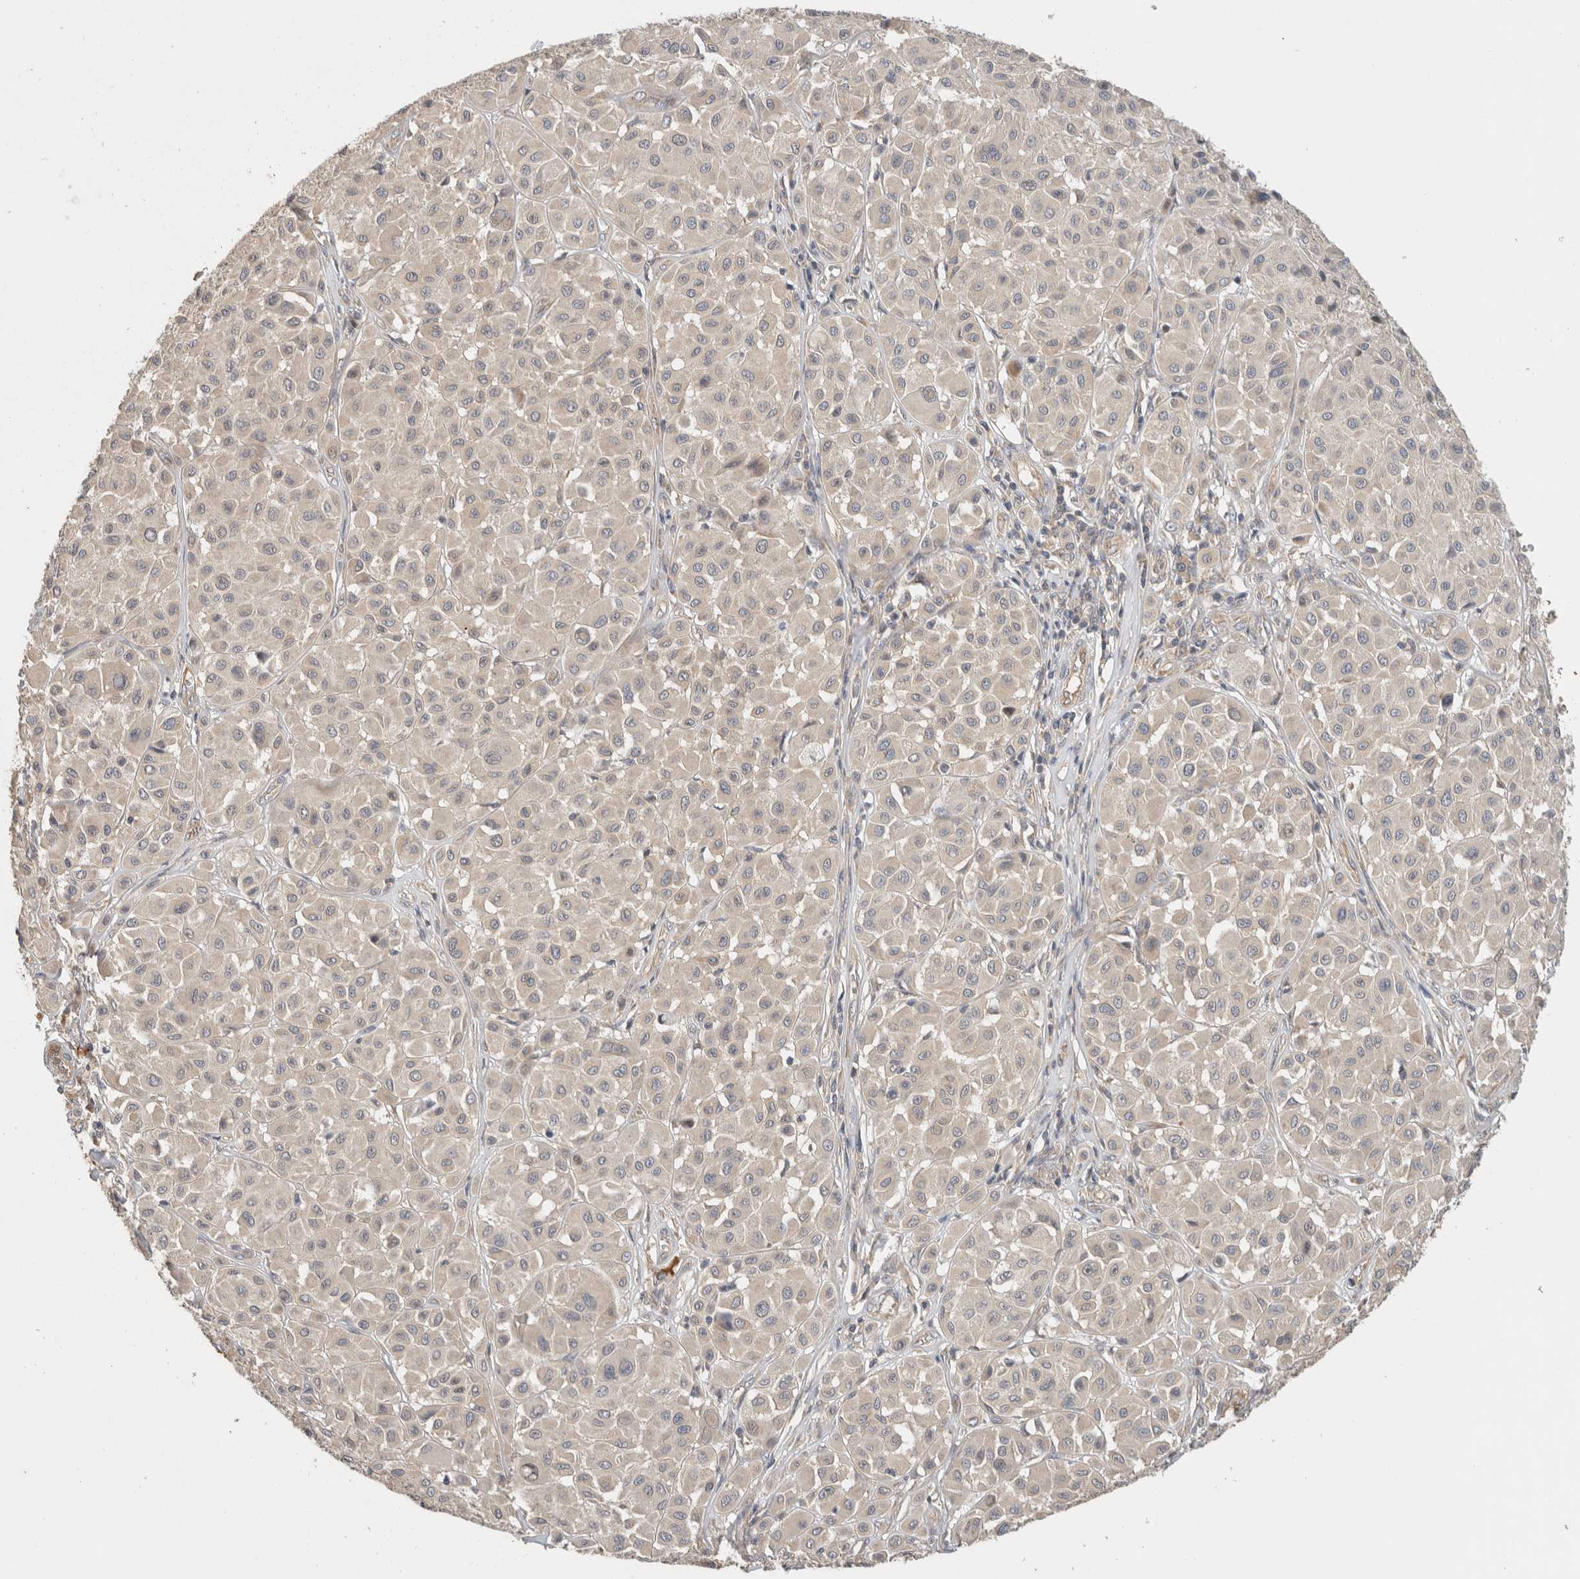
{"staining": {"intensity": "negative", "quantity": "none", "location": "none"}, "tissue": "melanoma", "cell_type": "Tumor cells", "image_type": "cancer", "snomed": [{"axis": "morphology", "description": "Malignant melanoma, Metastatic site"}, {"axis": "topography", "description": "Soft tissue"}], "caption": "Tumor cells show no significant expression in melanoma.", "gene": "PUM1", "patient": {"sex": "male", "age": 41}}